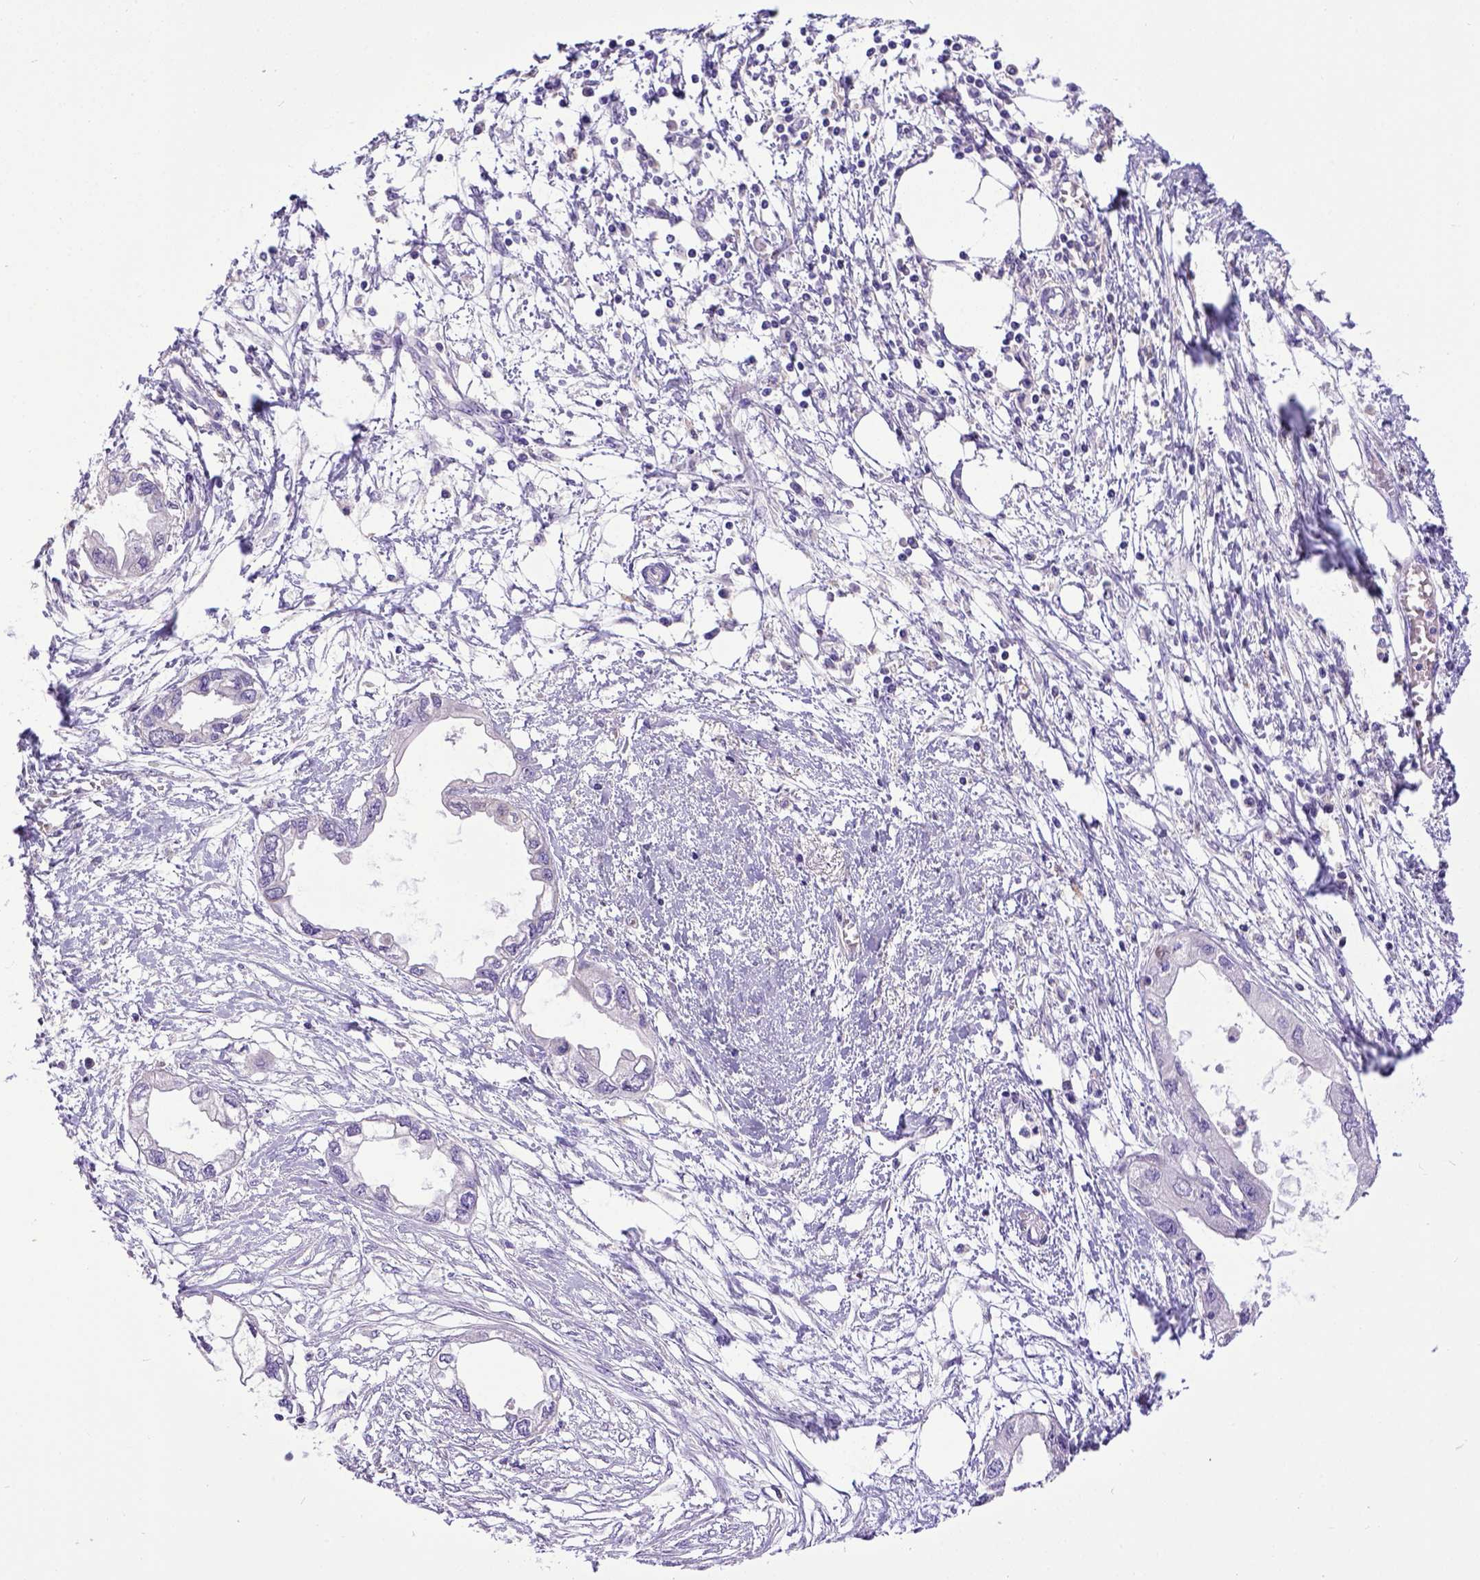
{"staining": {"intensity": "negative", "quantity": "none", "location": "none"}, "tissue": "endometrial cancer", "cell_type": "Tumor cells", "image_type": "cancer", "snomed": [{"axis": "morphology", "description": "Adenocarcinoma, NOS"}, {"axis": "morphology", "description": "Adenocarcinoma, metastatic, NOS"}, {"axis": "topography", "description": "Adipose tissue"}, {"axis": "topography", "description": "Endometrium"}], "caption": "The IHC micrograph has no significant positivity in tumor cells of endometrial cancer tissue.", "gene": "SPEF1", "patient": {"sex": "female", "age": 67}}